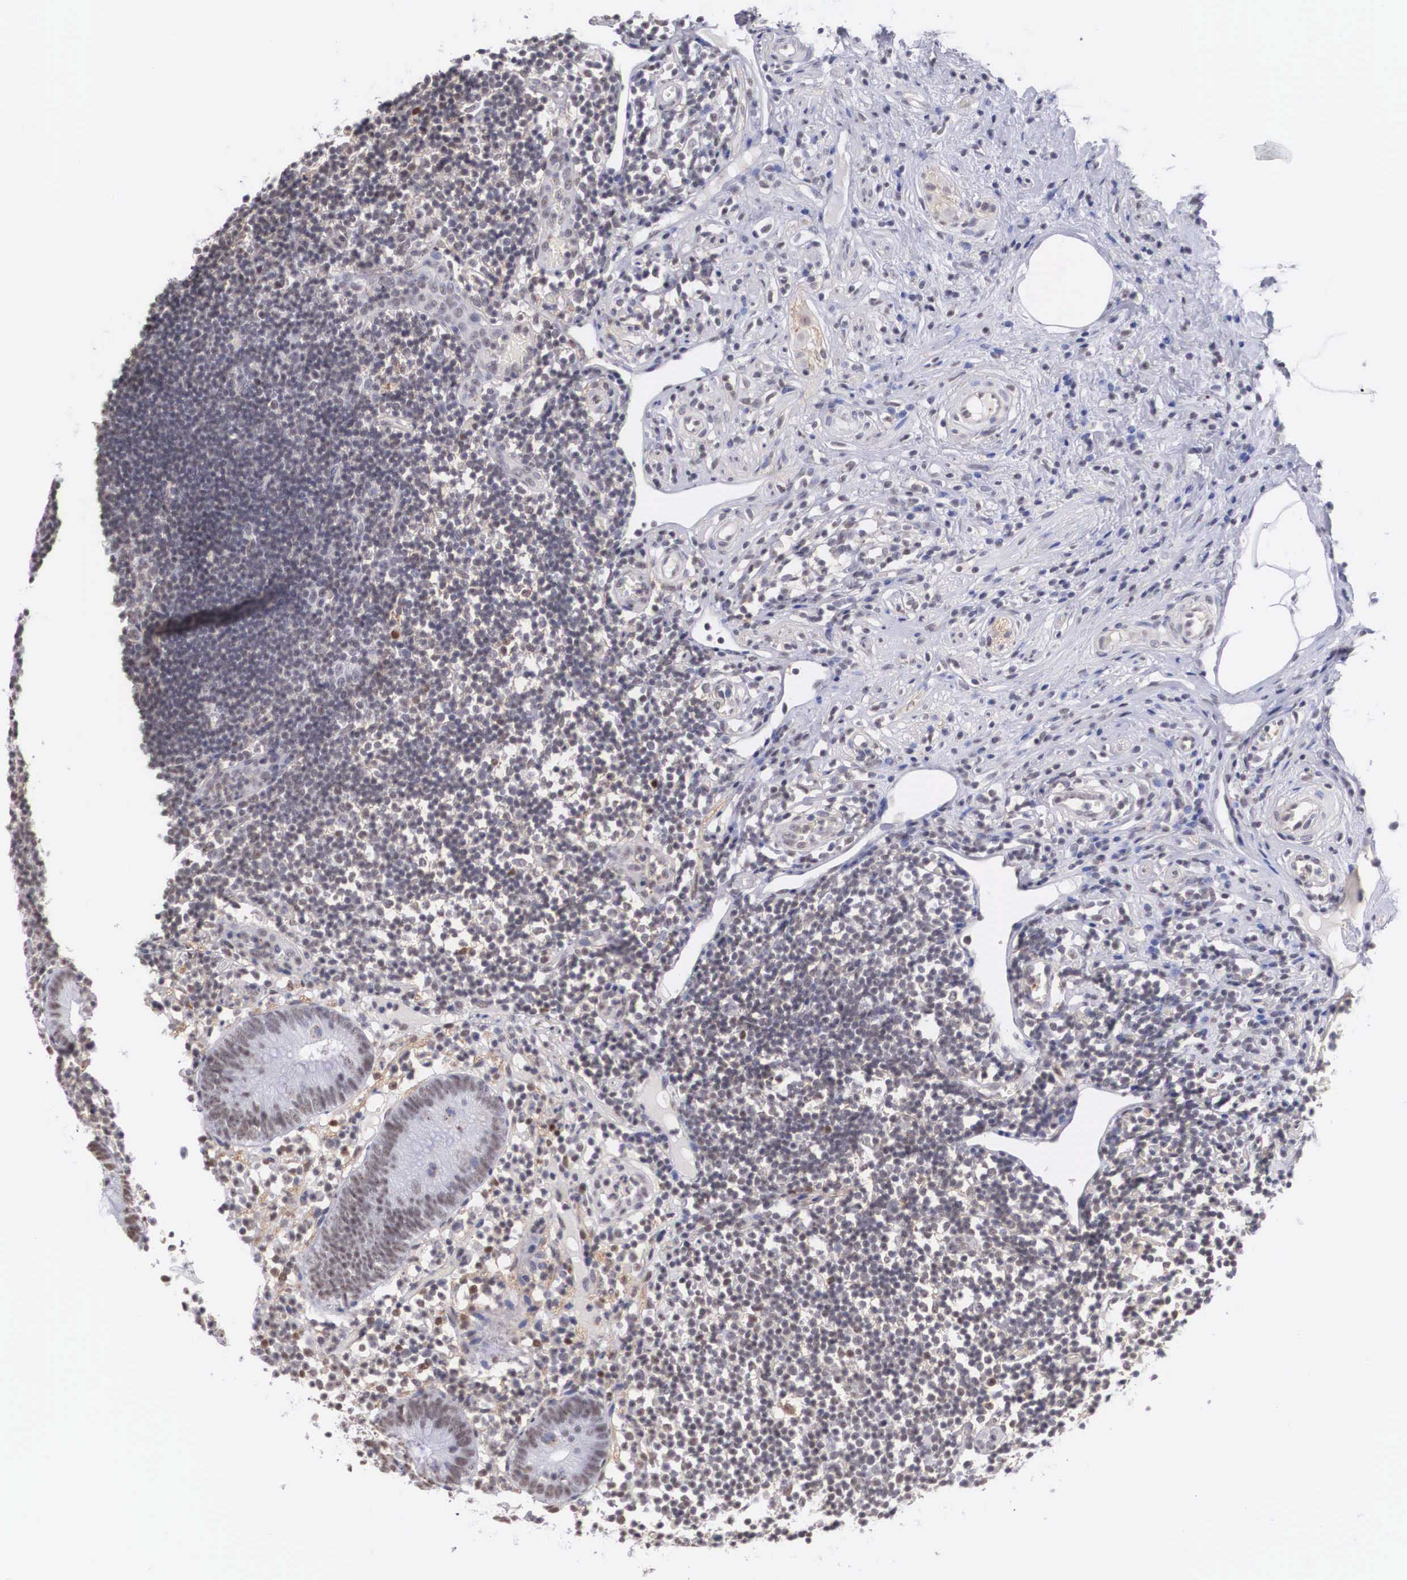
{"staining": {"intensity": "weak", "quantity": ">75%", "location": "nuclear"}, "tissue": "appendix", "cell_type": "Glandular cells", "image_type": "normal", "snomed": [{"axis": "morphology", "description": "Normal tissue, NOS"}, {"axis": "topography", "description": "Appendix"}], "caption": "Appendix stained with a brown dye reveals weak nuclear positive expression in about >75% of glandular cells.", "gene": "NR4A2", "patient": {"sex": "male", "age": 25}}